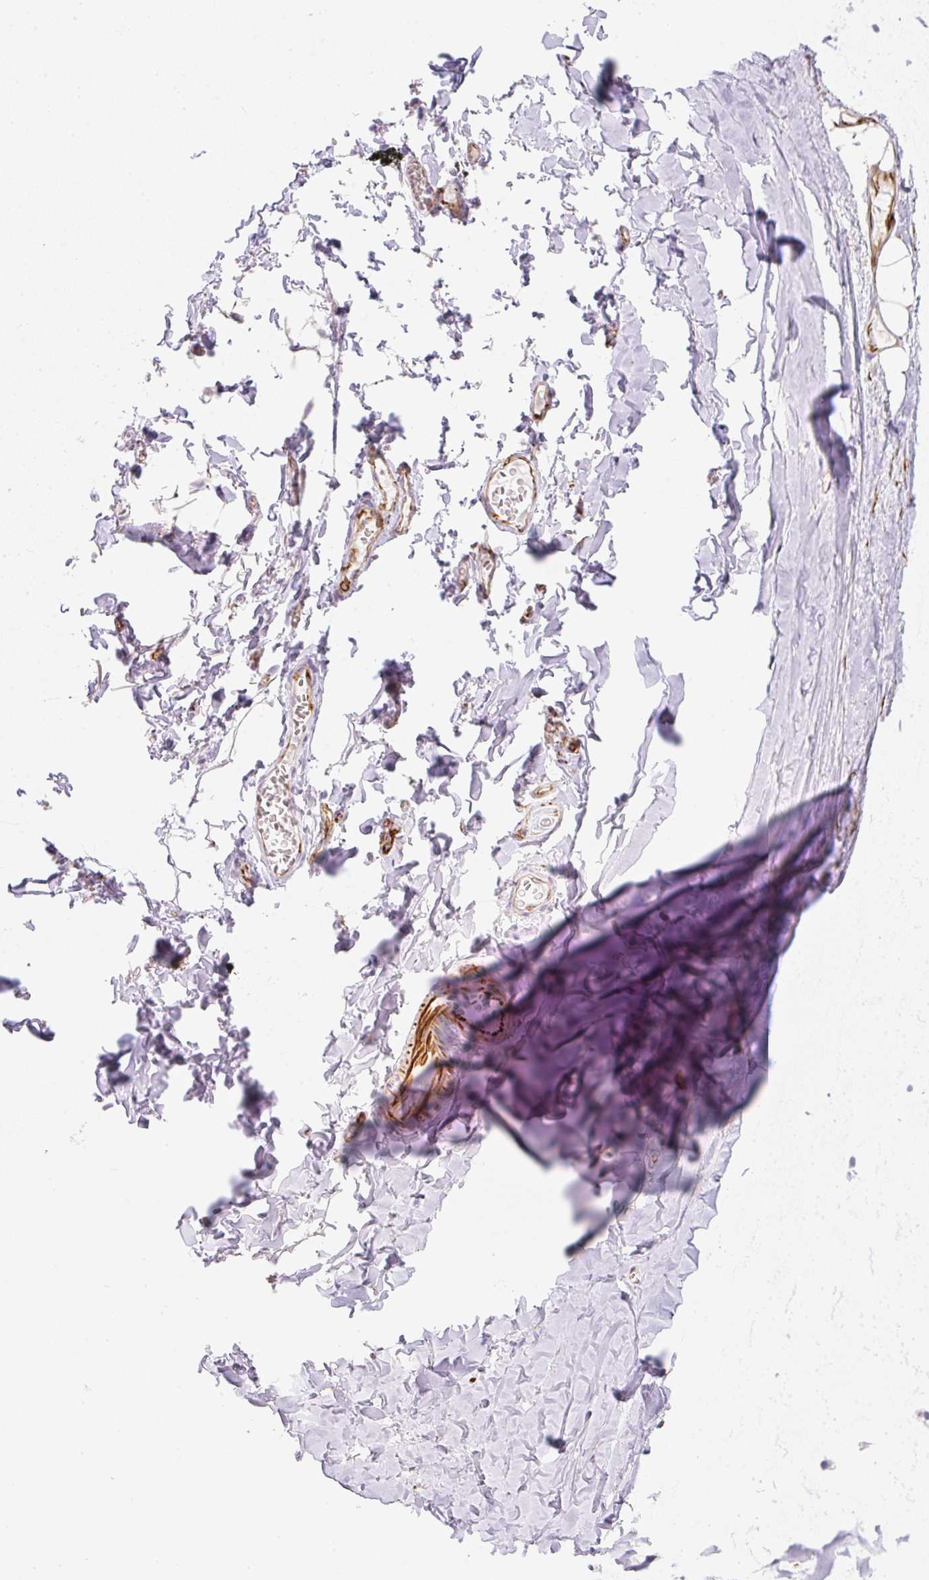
{"staining": {"intensity": "negative", "quantity": "none", "location": "none"}, "tissue": "adipose tissue", "cell_type": "Adipocytes", "image_type": "normal", "snomed": [{"axis": "morphology", "description": "Normal tissue, NOS"}, {"axis": "topography", "description": "Cartilage tissue"}, {"axis": "topography", "description": "Bronchus"}, {"axis": "topography", "description": "Peripheral nerve tissue"}], "caption": "Photomicrograph shows no protein staining in adipocytes of benign adipose tissue.", "gene": "ZNF689", "patient": {"sex": "female", "age": 59}}